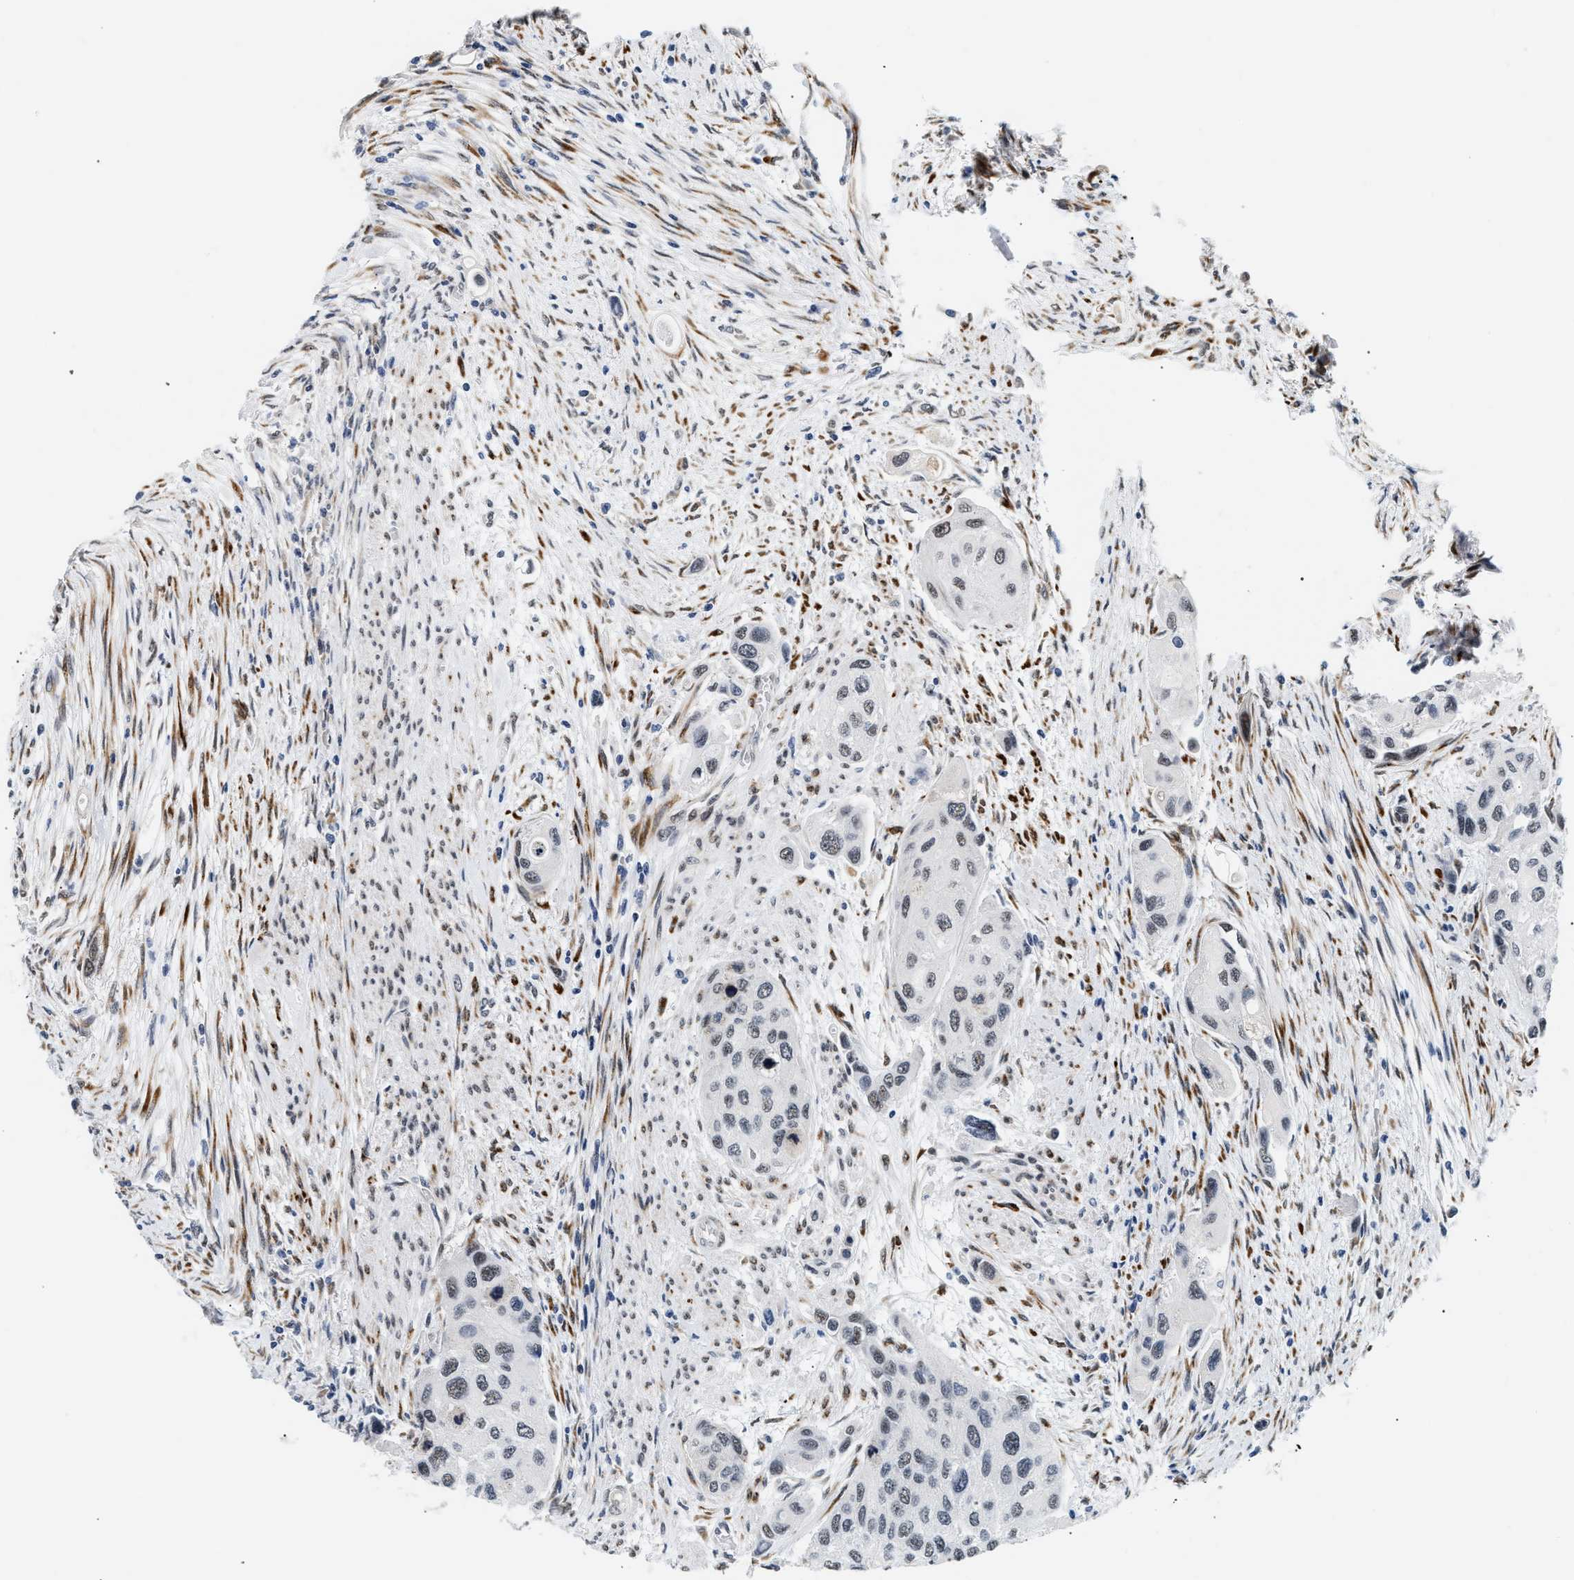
{"staining": {"intensity": "weak", "quantity": "<25%", "location": "nuclear"}, "tissue": "urothelial cancer", "cell_type": "Tumor cells", "image_type": "cancer", "snomed": [{"axis": "morphology", "description": "Urothelial carcinoma, High grade"}, {"axis": "topography", "description": "Urinary bladder"}], "caption": "Immunohistochemical staining of human urothelial cancer displays no significant staining in tumor cells. (DAB immunohistochemistry (IHC), high magnification).", "gene": "THOC1", "patient": {"sex": "female", "age": 56}}